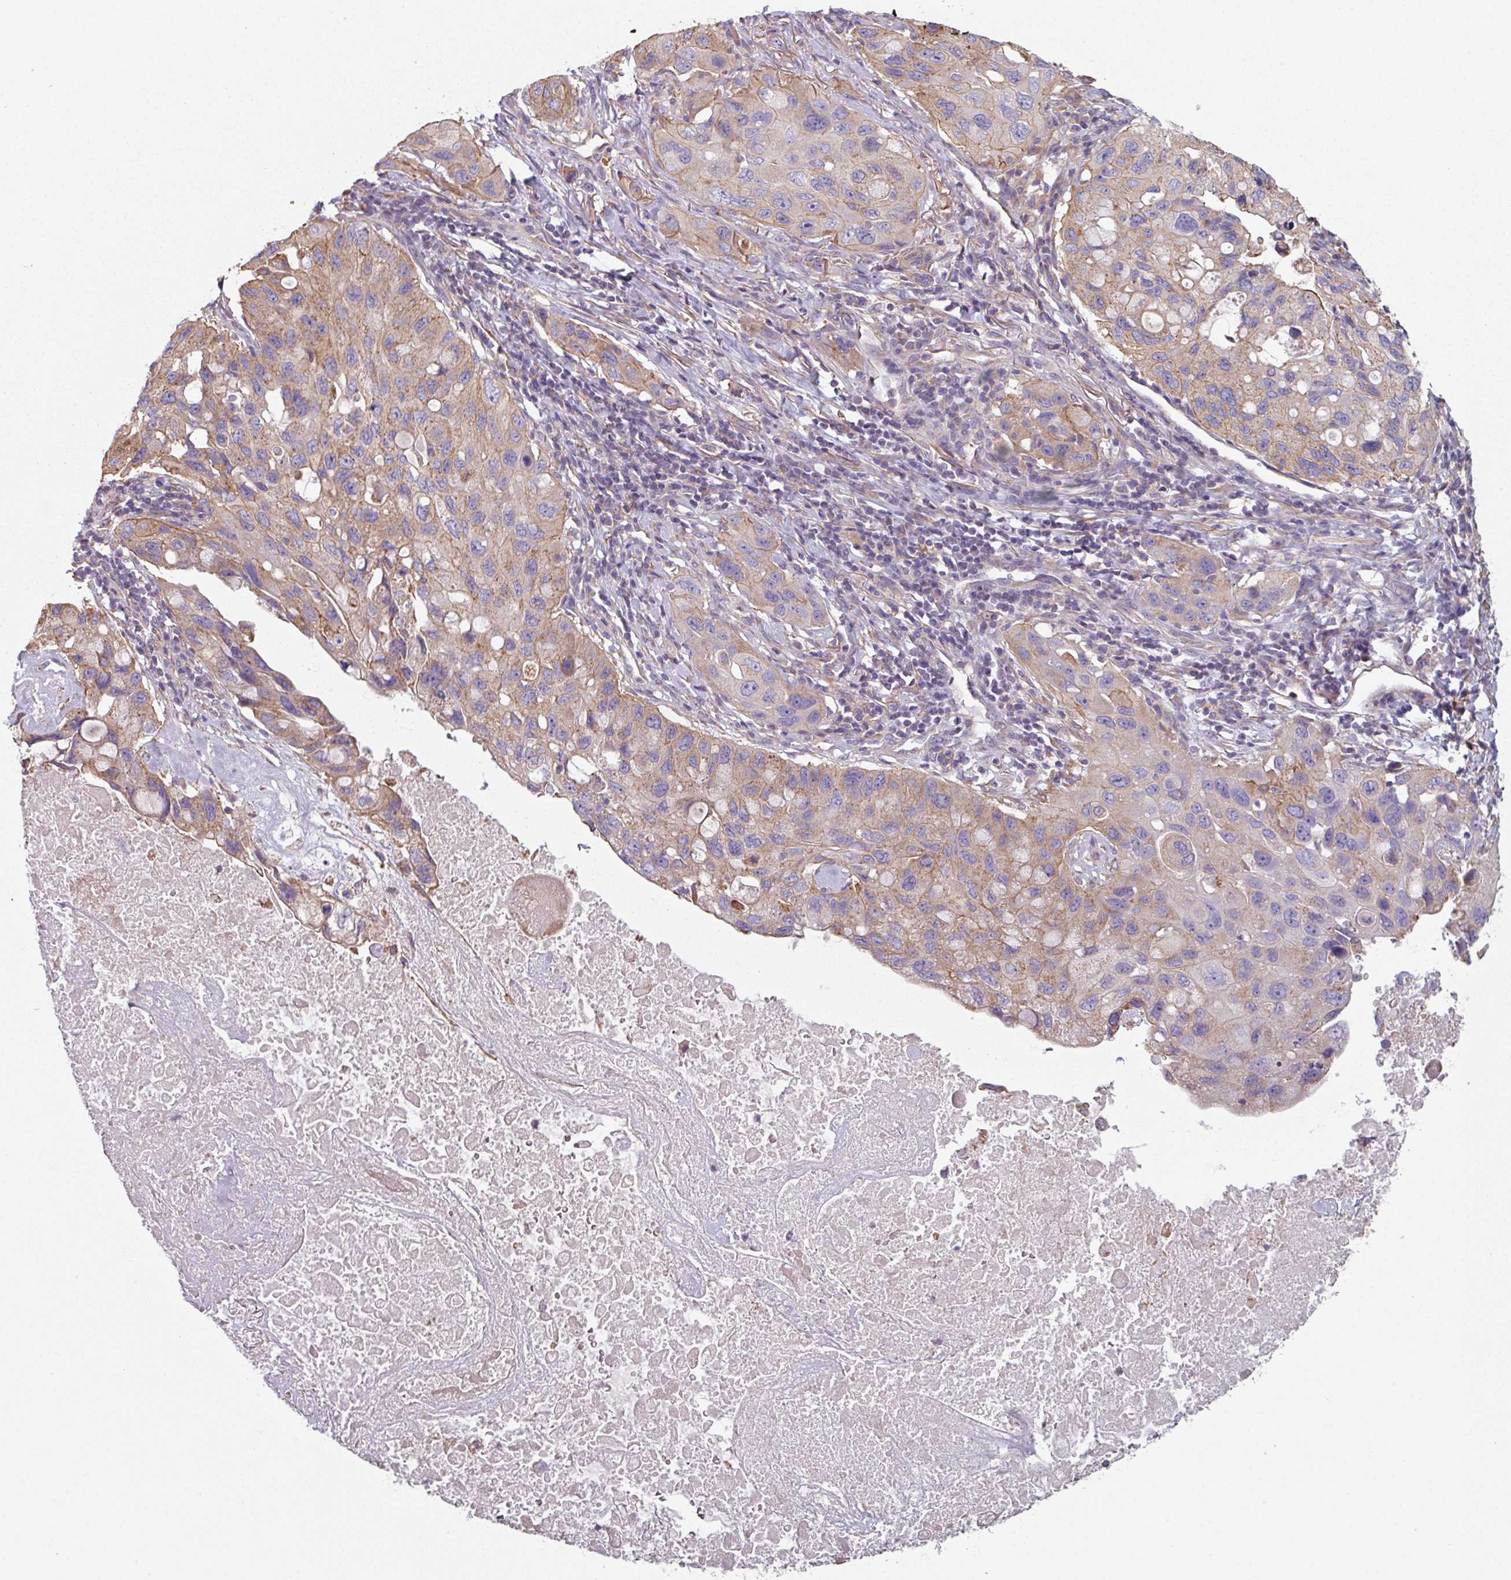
{"staining": {"intensity": "weak", "quantity": "25%-75%", "location": "cytoplasmic/membranous"}, "tissue": "lung cancer", "cell_type": "Tumor cells", "image_type": "cancer", "snomed": [{"axis": "morphology", "description": "Squamous cell carcinoma, NOS"}, {"axis": "topography", "description": "Lung"}], "caption": "Human squamous cell carcinoma (lung) stained with a brown dye displays weak cytoplasmic/membranous positive staining in about 25%-75% of tumor cells.", "gene": "GSTA4", "patient": {"sex": "female", "age": 73}}